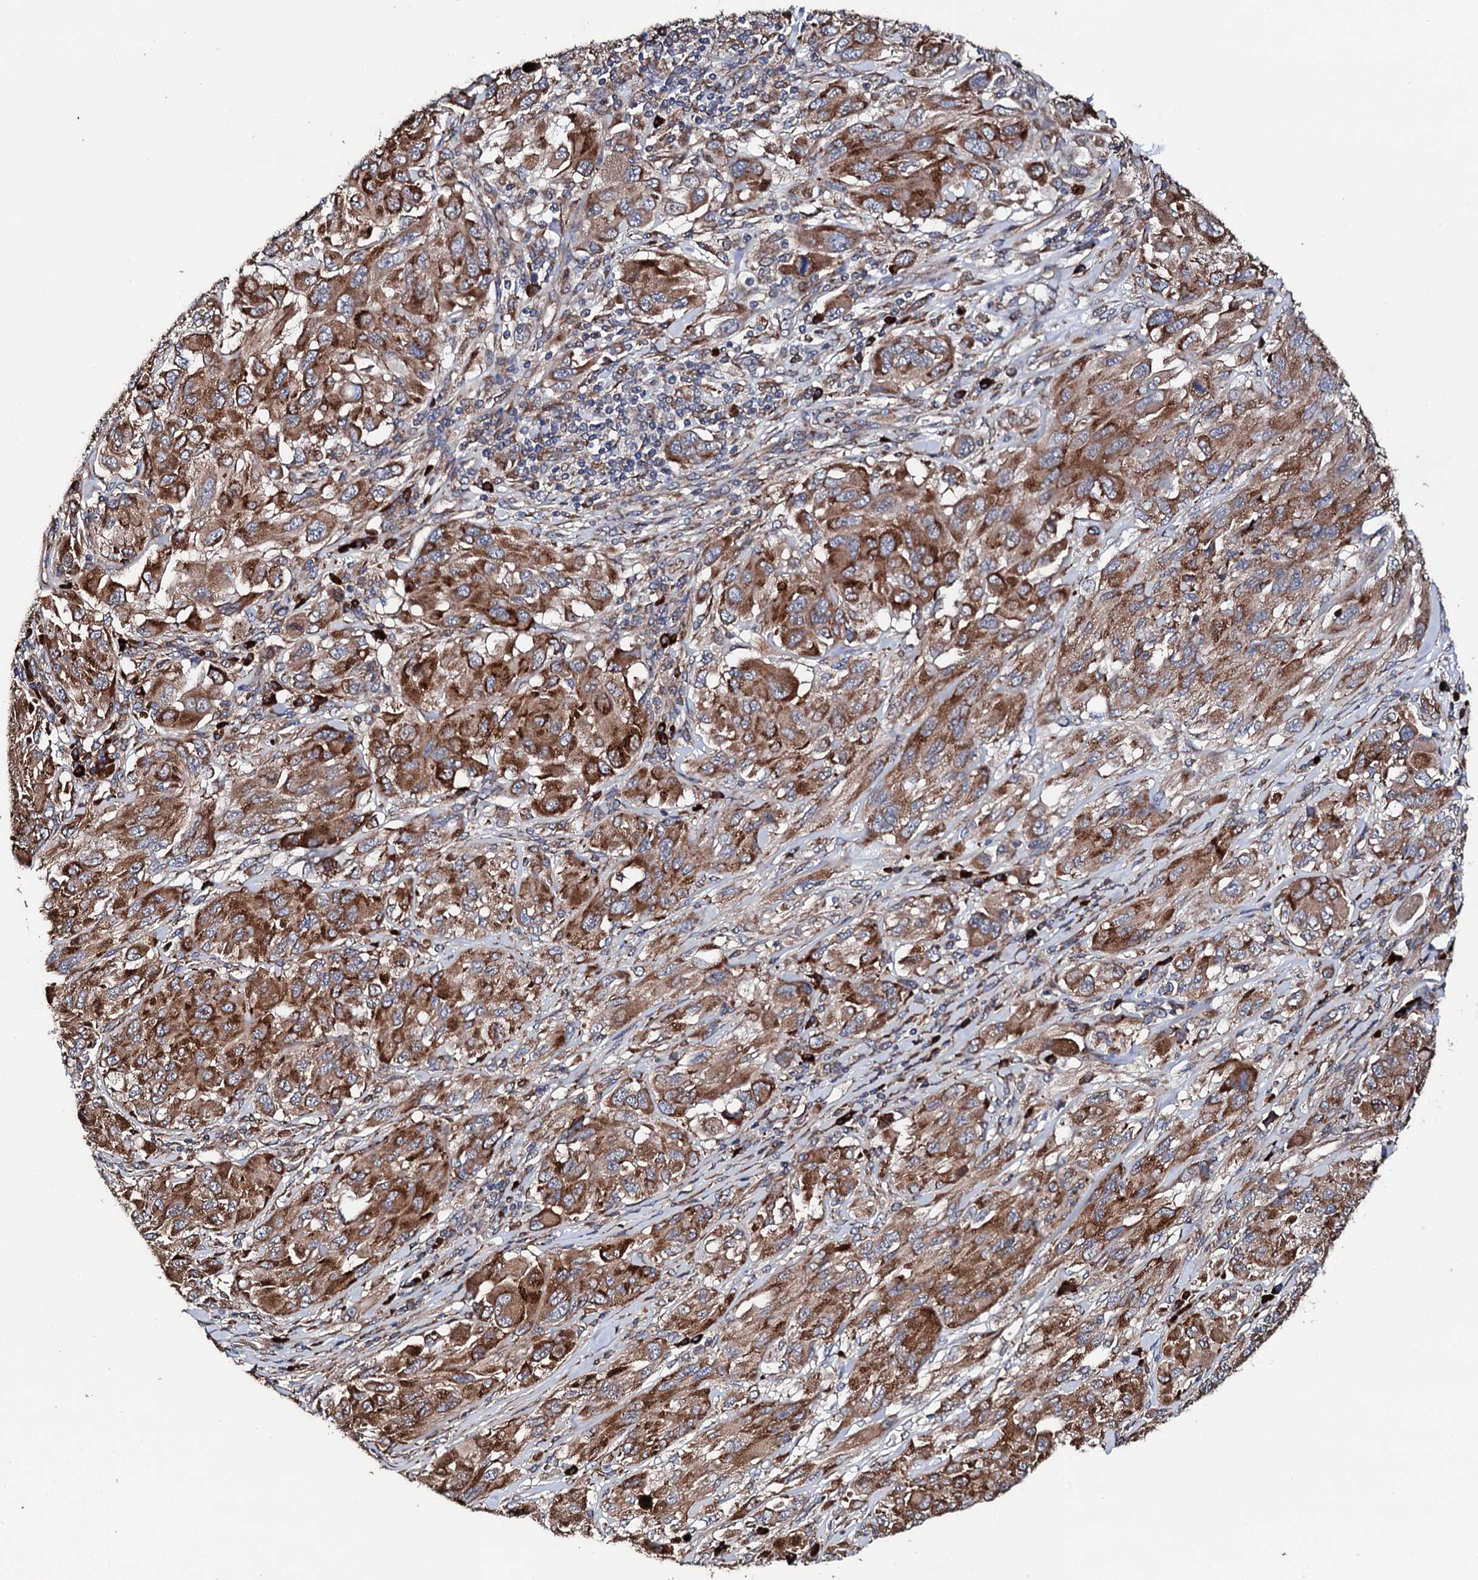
{"staining": {"intensity": "strong", "quantity": ">75%", "location": "cytoplasmic/membranous"}, "tissue": "melanoma", "cell_type": "Tumor cells", "image_type": "cancer", "snomed": [{"axis": "morphology", "description": "Malignant melanoma, NOS"}, {"axis": "topography", "description": "Skin"}], "caption": "This is an image of immunohistochemistry (IHC) staining of melanoma, which shows strong positivity in the cytoplasmic/membranous of tumor cells.", "gene": "LIPT2", "patient": {"sex": "female", "age": 91}}